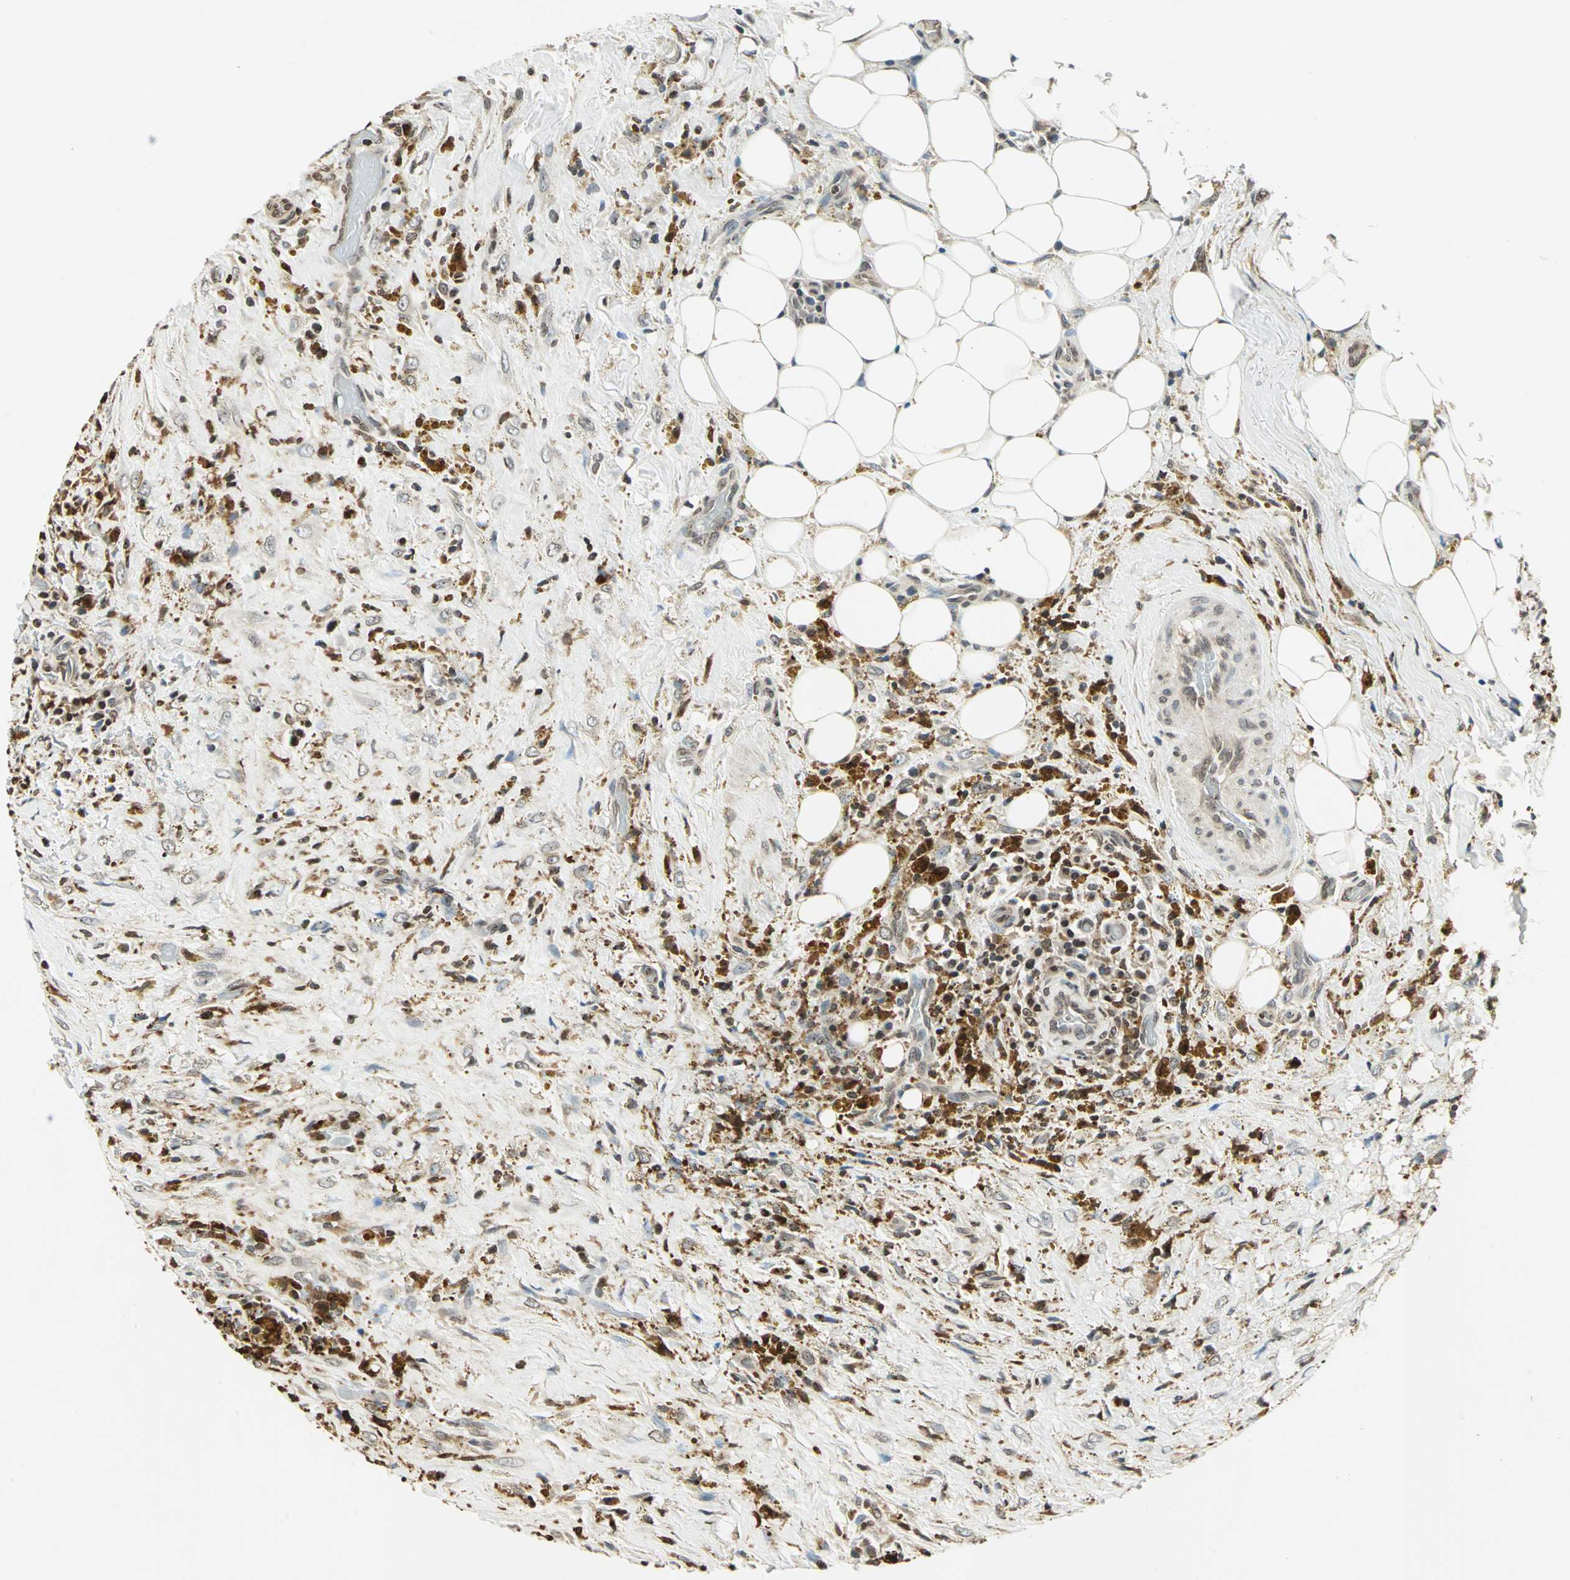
{"staining": {"intensity": "strong", "quantity": ">75%", "location": "cytoplasmic/membranous,nuclear"}, "tissue": "thyroid cancer", "cell_type": "Tumor cells", "image_type": "cancer", "snomed": [{"axis": "morphology", "description": "Papillary adenocarcinoma, NOS"}, {"axis": "topography", "description": "Thyroid gland"}], "caption": "IHC of thyroid cancer reveals high levels of strong cytoplasmic/membranous and nuclear expression in approximately >75% of tumor cells.", "gene": "LGALS3", "patient": {"sex": "male", "age": 77}}